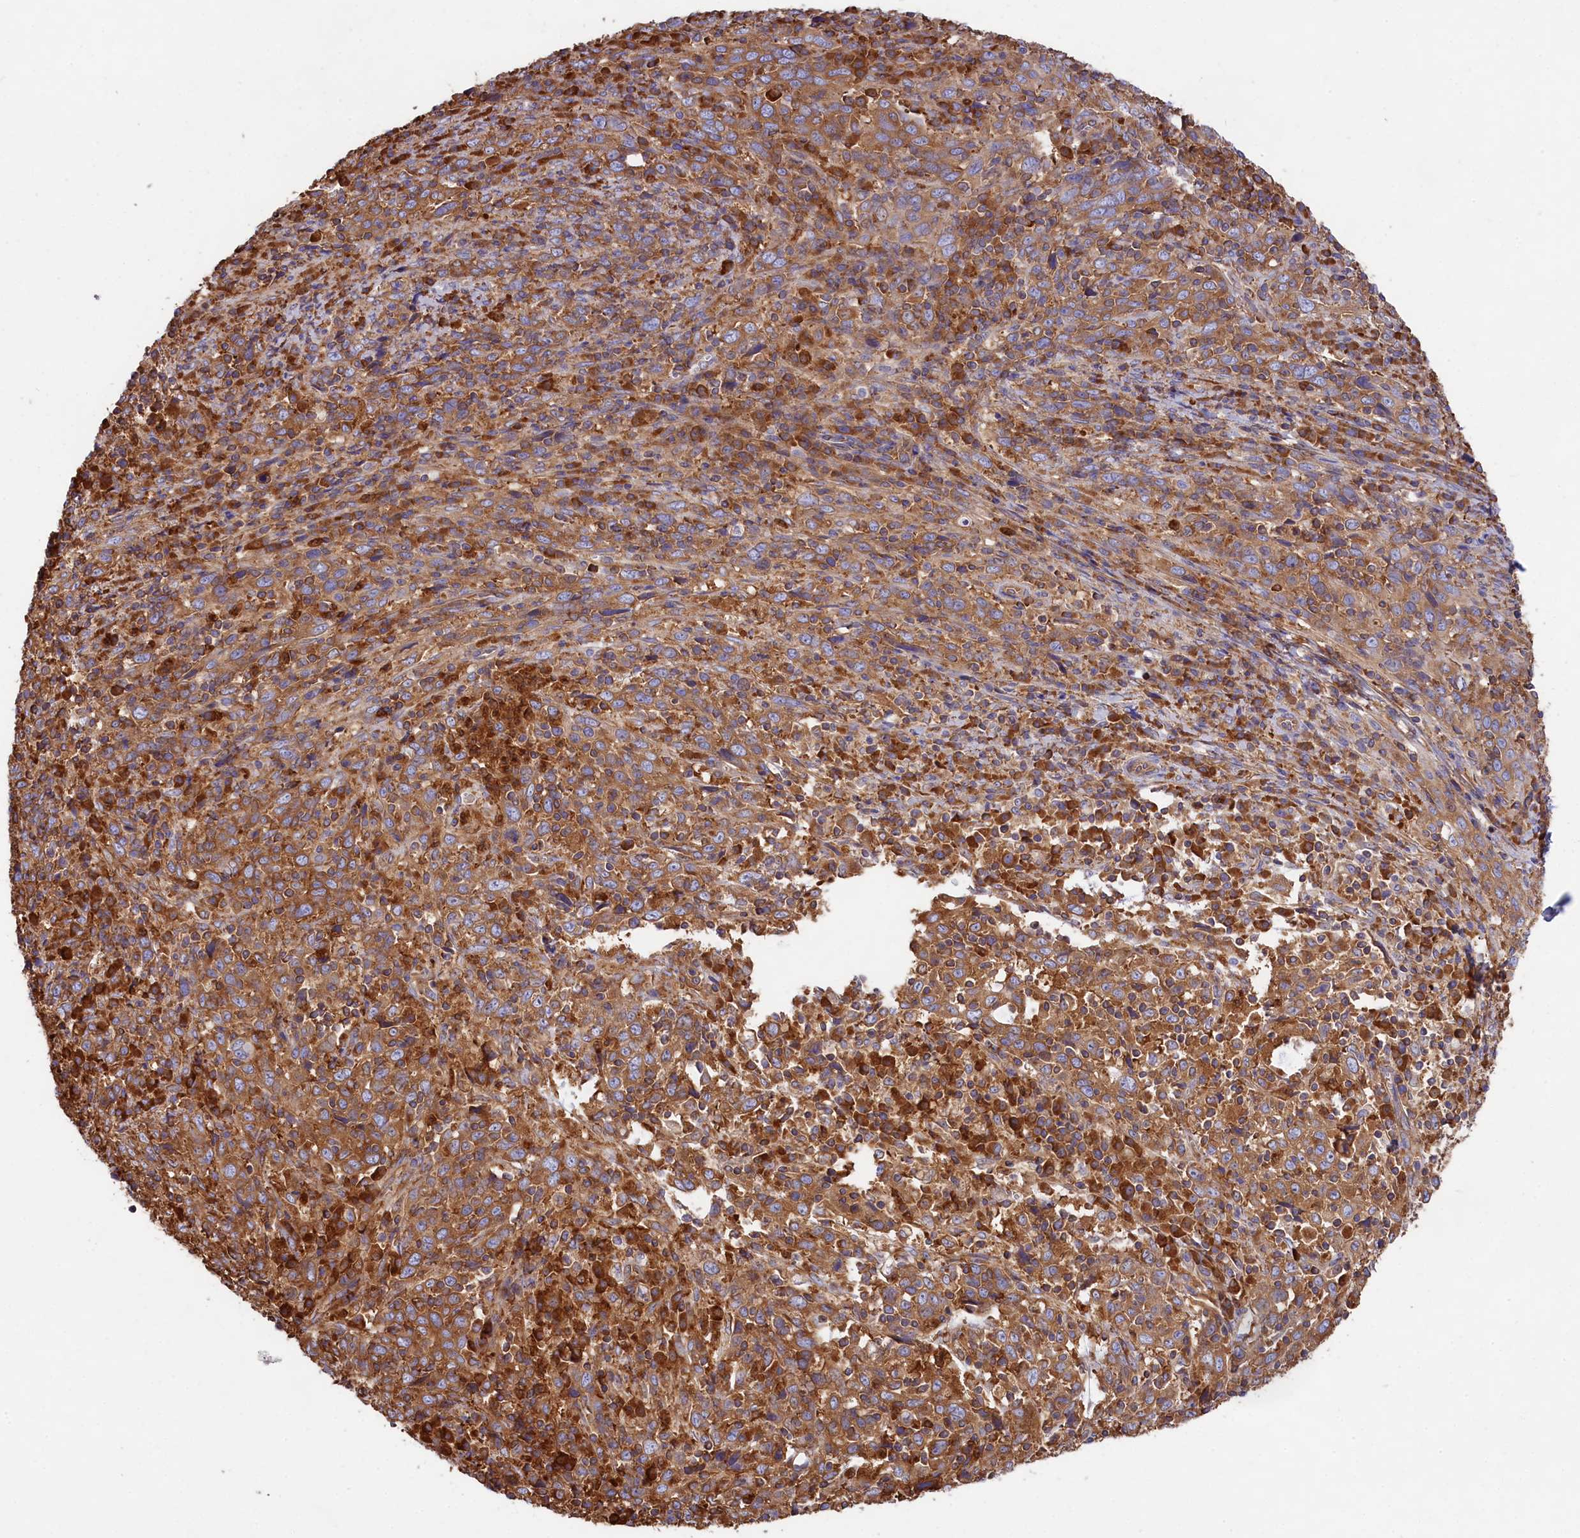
{"staining": {"intensity": "moderate", "quantity": ">75%", "location": "cytoplasmic/membranous"}, "tissue": "cervical cancer", "cell_type": "Tumor cells", "image_type": "cancer", "snomed": [{"axis": "morphology", "description": "Squamous cell carcinoma, NOS"}, {"axis": "topography", "description": "Cervix"}], "caption": "Moderate cytoplasmic/membranous positivity for a protein is present in approximately >75% of tumor cells of cervical squamous cell carcinoma using immunohistochemistry.", "gene": "GYS1", "patient": {"sex": "female", "age": 46}}